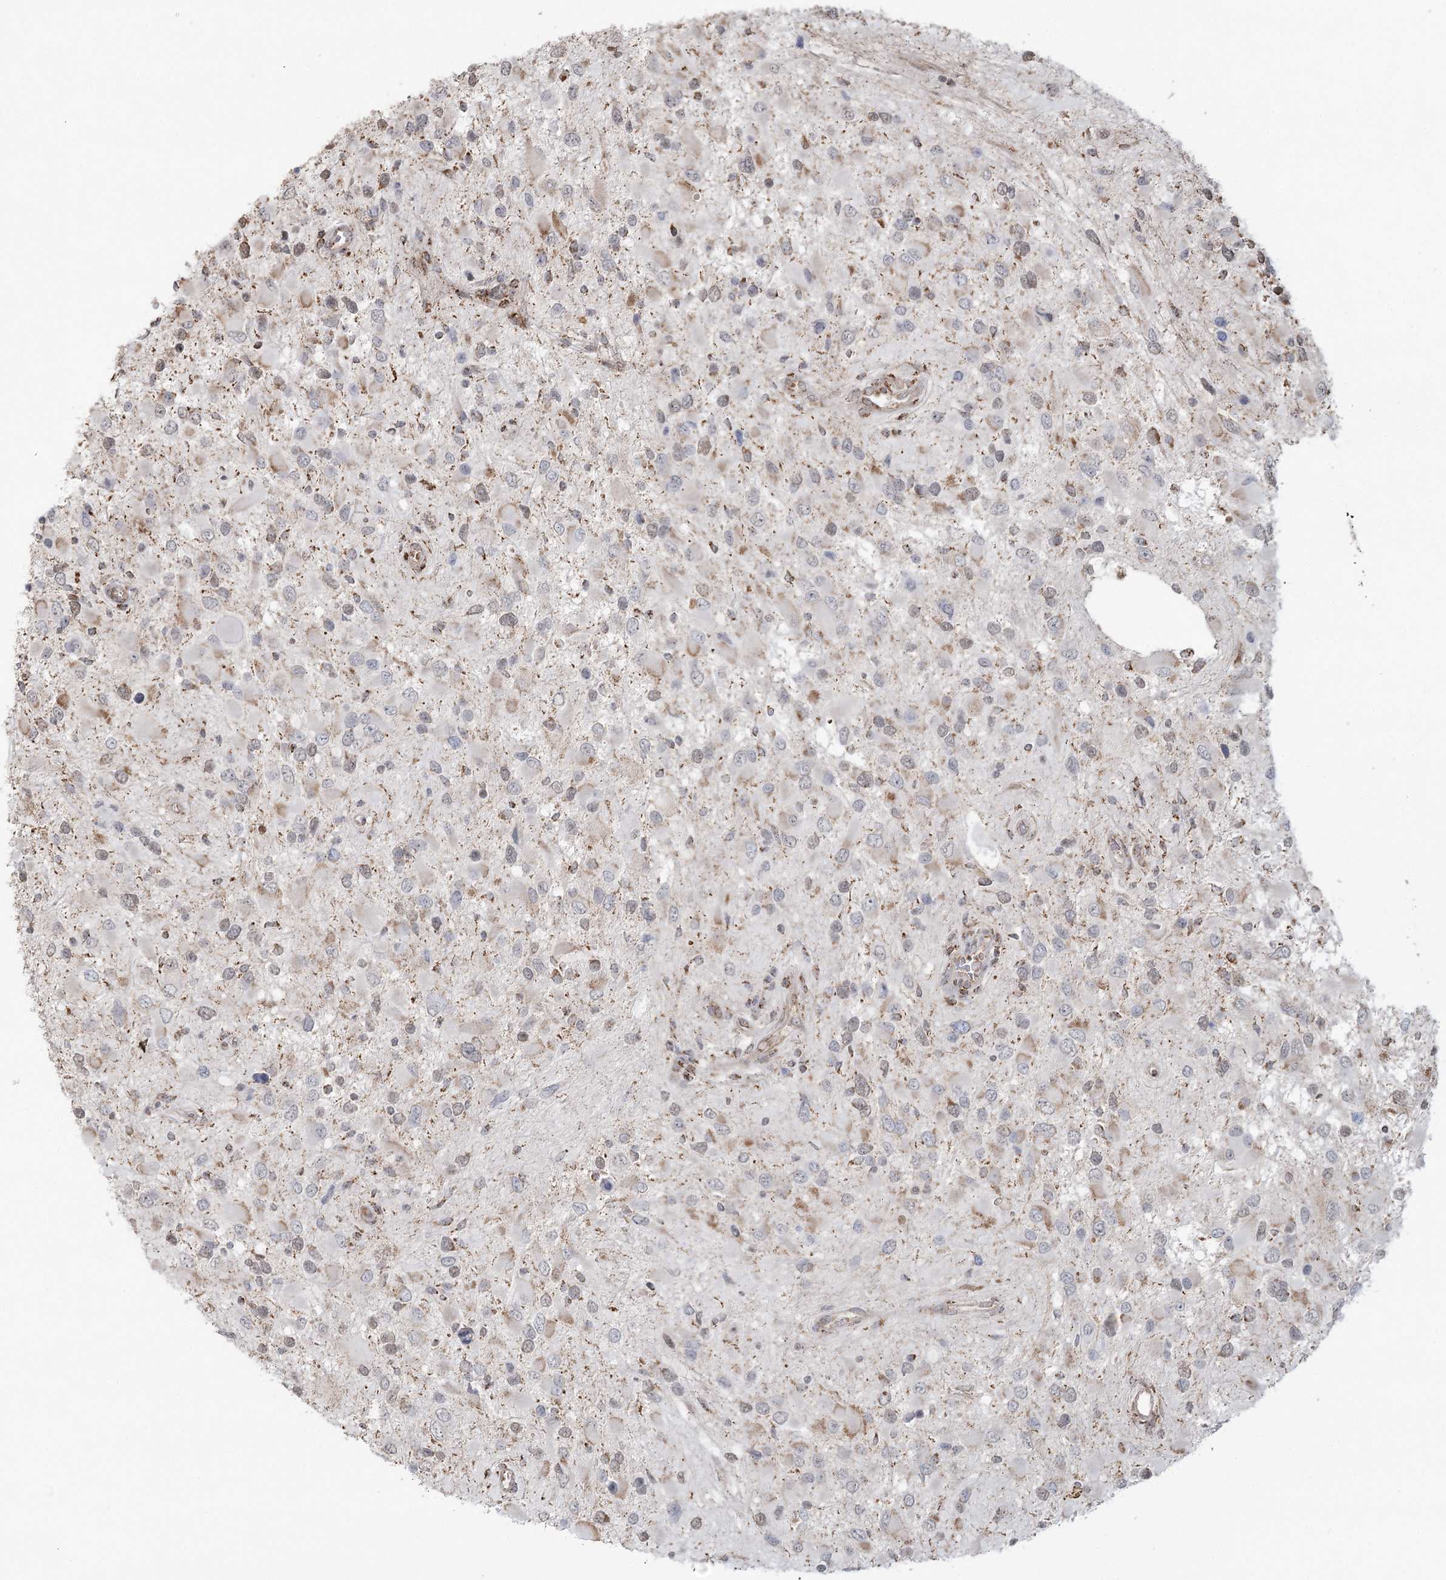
{"staining": {"intensity": "weak", "quantity": "<25%", "location": "cytoplasmic/membranous,nuclear"}, "tissue": "glioma", "cell_type": "Tumor cells", "image_type": "cancer", "snomed": [{"axis": "morphology", "description": "Glioma, malignant, High grade"}, {"axis": "topography", "description": "Brain"}], "caption": "Immunohistochemical staining of human glioma shows no significant positivity in tumor cells. (Brightfield microscopy of DAB (3,3'-diaminobenzidine) immunohistochemistry at high magnification).", "gene": "LACTB", "patient": {"sex": "male", "age": 53}}